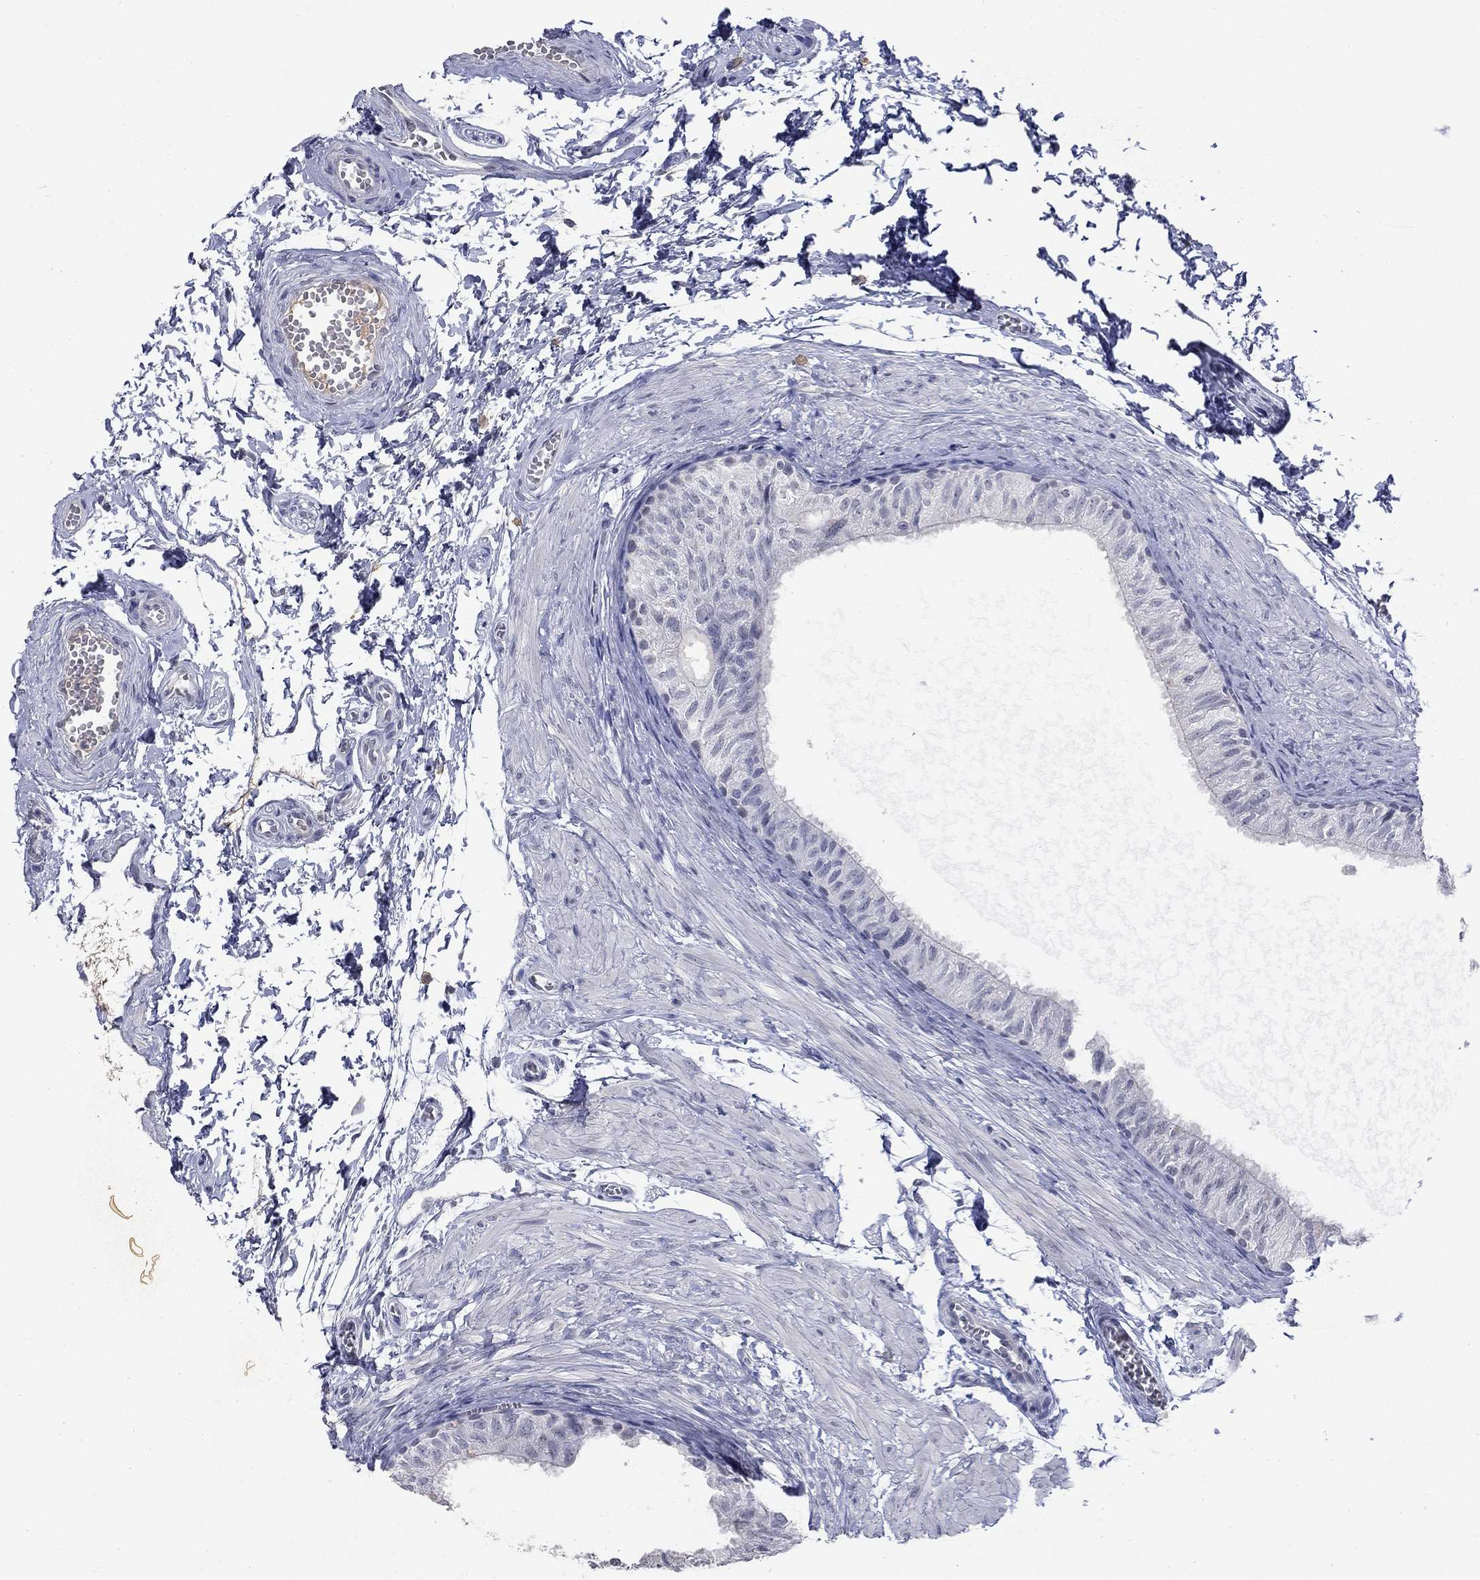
{"staining": {"intensity": "negative", "quantity": "none", "location": "none"}, "tissue": "epididymis", "cell_type": "Glandular cells", "image_type": "normal", "snomed": [{"axis": "morphology", "description": "Normal tissue, NOS"}, {"axis": "topography", "description": "Epididymis"}], "caption": "High magnification brightfield microscopy of benign epididymis stained with DAB (brown) and counterstained with hematoxylin (blue): glandular cells show no significant expression.", "gene": "SLC51A", "patient": {"sex": "male", "age": 22}}